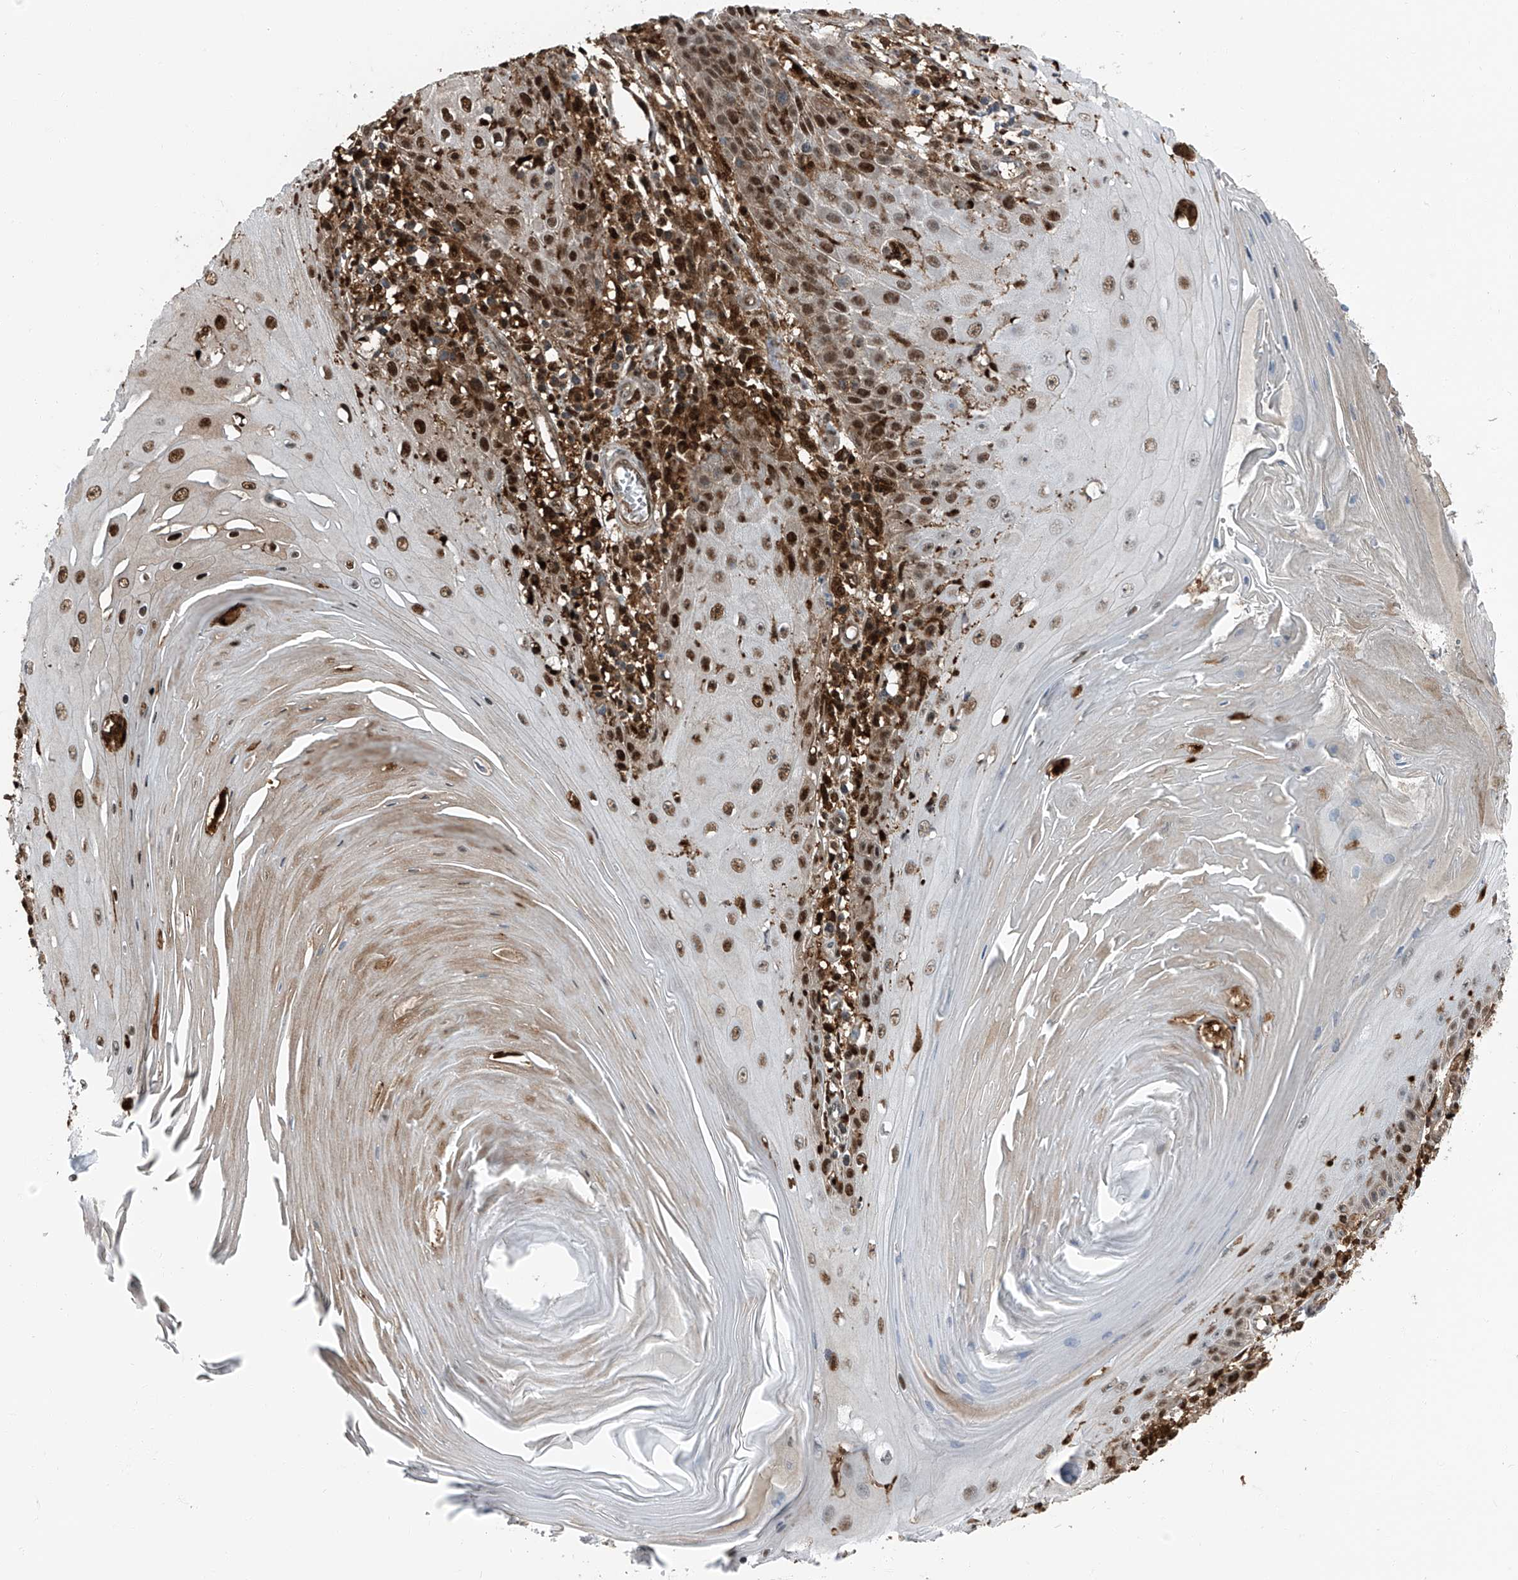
{"staining": {"intensity": "strong", "quantity": ">75%", "location": "nuclear"}, "tissue": "skin cancer", "cell_type": "Tumor cells", "image_type": "cancer", "snomed": [{"axis": "morphology", "description": "Squamous cell carcinoma, NOS"}, {"axis": "topography", "description": "Skin"}], "caption": "Tumor cells show strong nuclear expression in approximately >75% of cells in skin cancer (squamous cell carcinoma).", "gene": "PSMB10", "patient": {"sex": "female", "age": 73}}